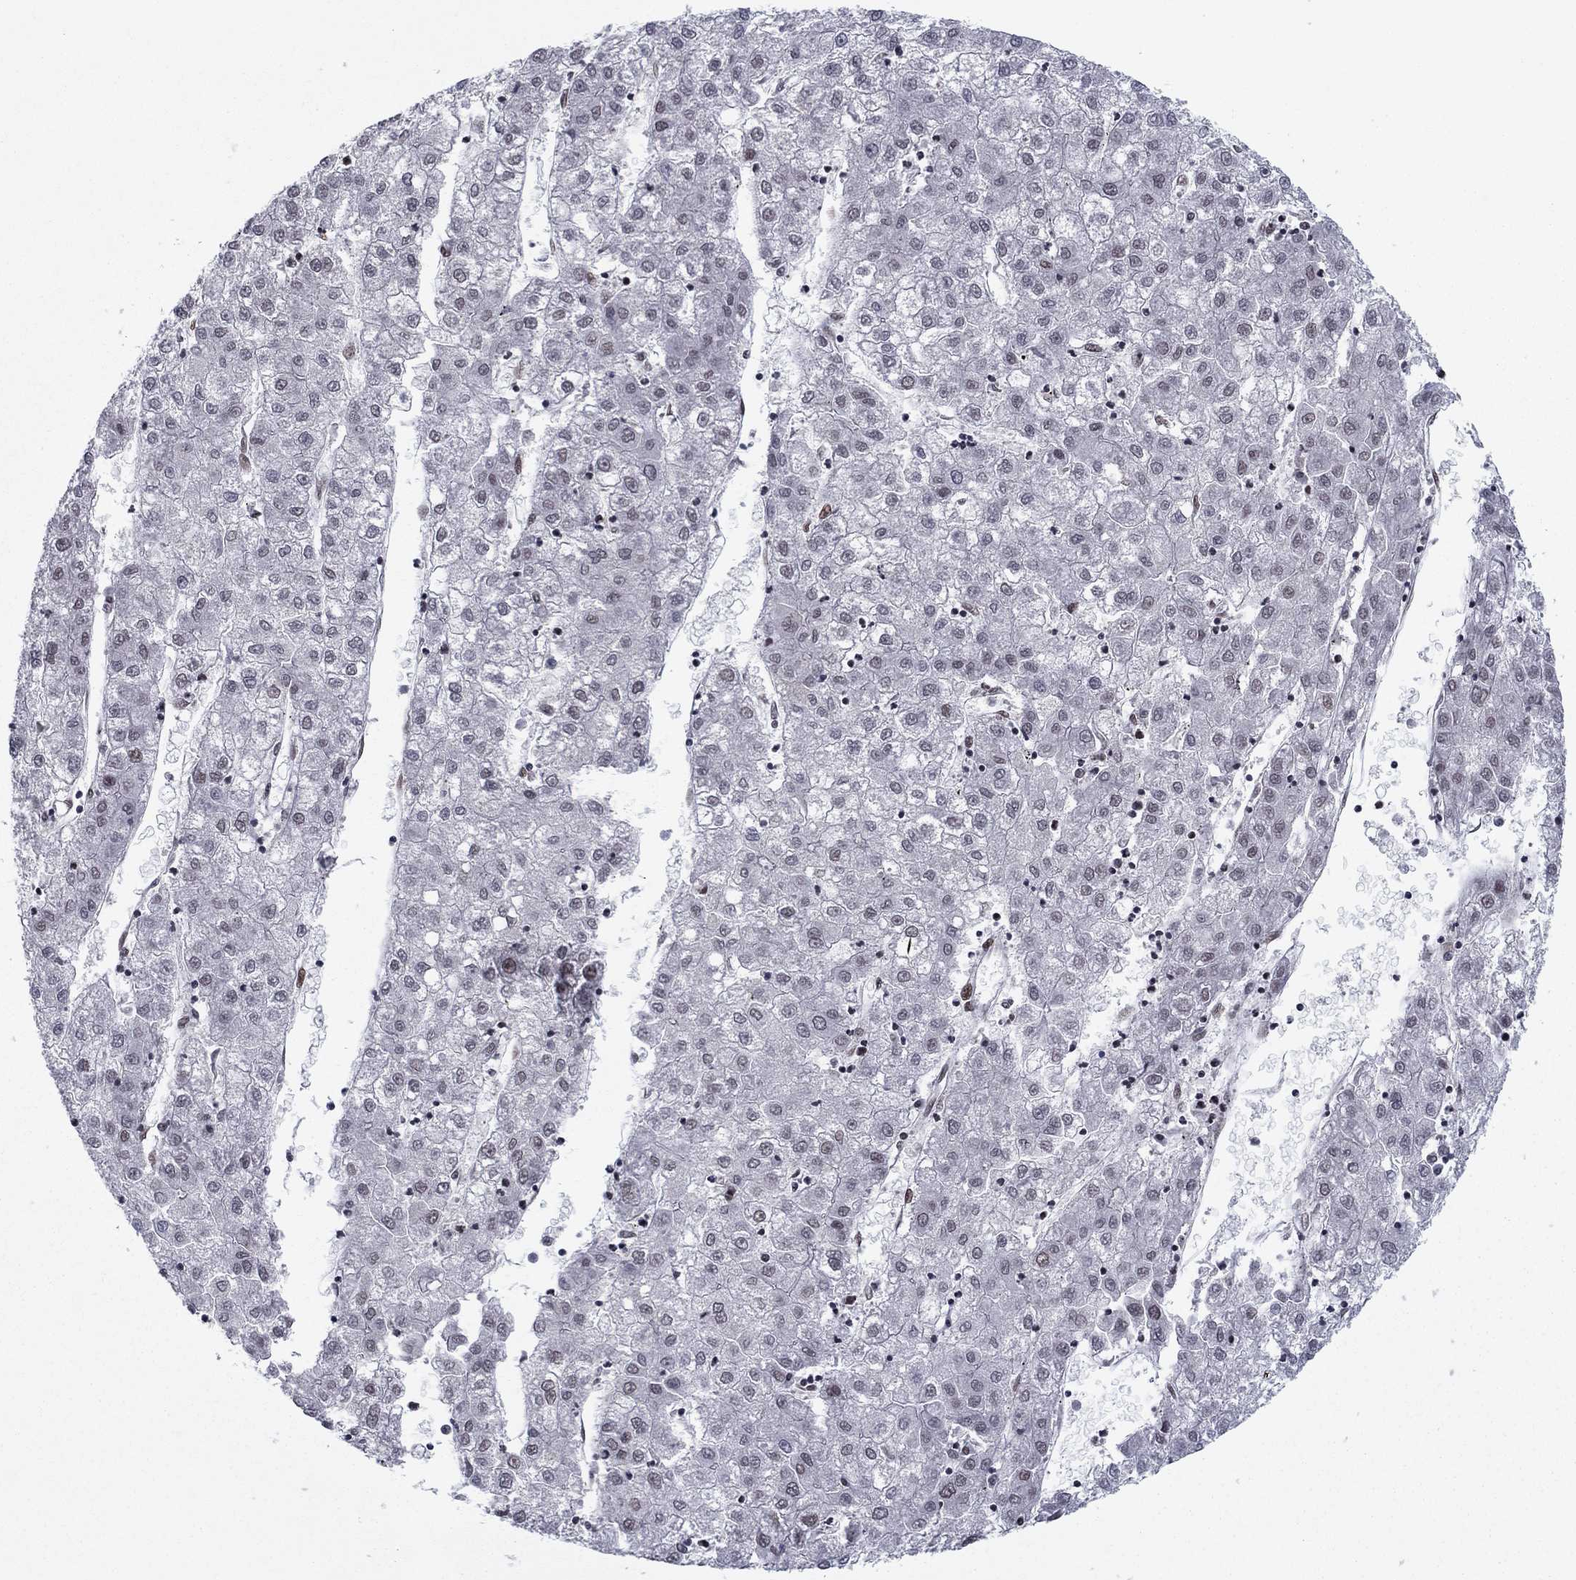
{"staining": {"intensity": "negative", "quantity": "none", "location": "none"}, "tissue": "liver cancer", "cell_type": "Tumor cells", "image_type": "cancer", "snomed": [{"axis": "morphology", "description": "Carcinoma, Hepatocellular, NOS"}, {"axis": "topography", "description": "Liver"}], "caption": "A micrograph of liver cancer (hepatocellular carcinoma) stained for a protein reveals no brown staining in tumor cells.", "gene": "USP54", "patient": {"sex": "male", "age": 72}}